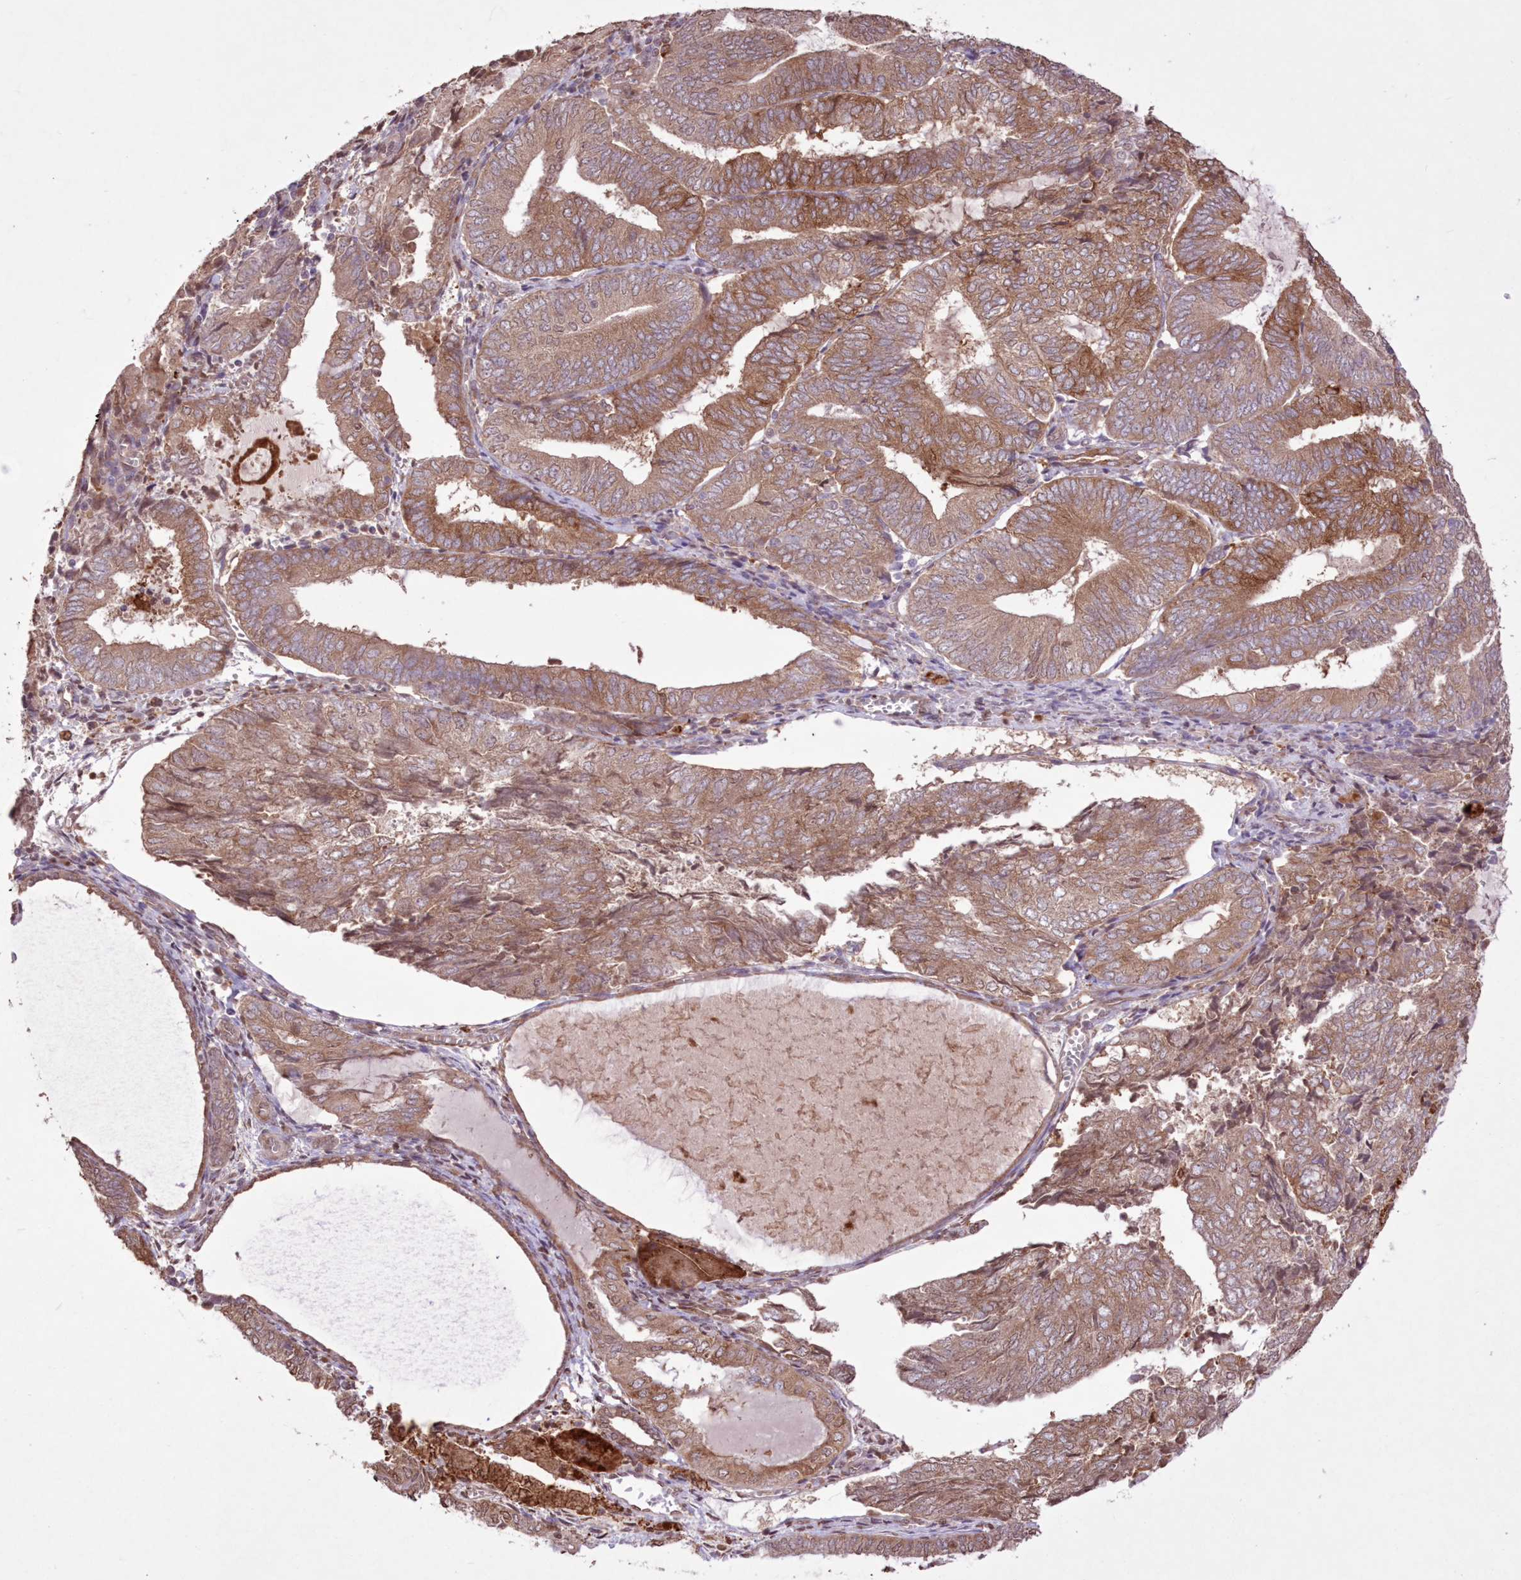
{"staining": {"intensity": "moderate", "quantity": ">75%", "location": "cytoplasmic/membranous"}, "tissue": "endometrial cancer", "cell_type": "Tumor cells", "image_type": "cancer", "snomed": [{"axis": "morphology", "description": "Adenocarcinoma, NOS"}, {"axis": "topography", "description": "Endometrium"}], "caption": "Protein staining exhibits moderate cytoplasmic/membranous staining in about >75% of tumor cells in endometrial adenocarcinoma. (Stains: DAB (3,3'-diaminobenzidine) in brown, nuclei in blue, Microscopy: brightfield microscopy at high magnification).", "gene": "FCHO2", "patient": {"sex": "female", "age": 81}}